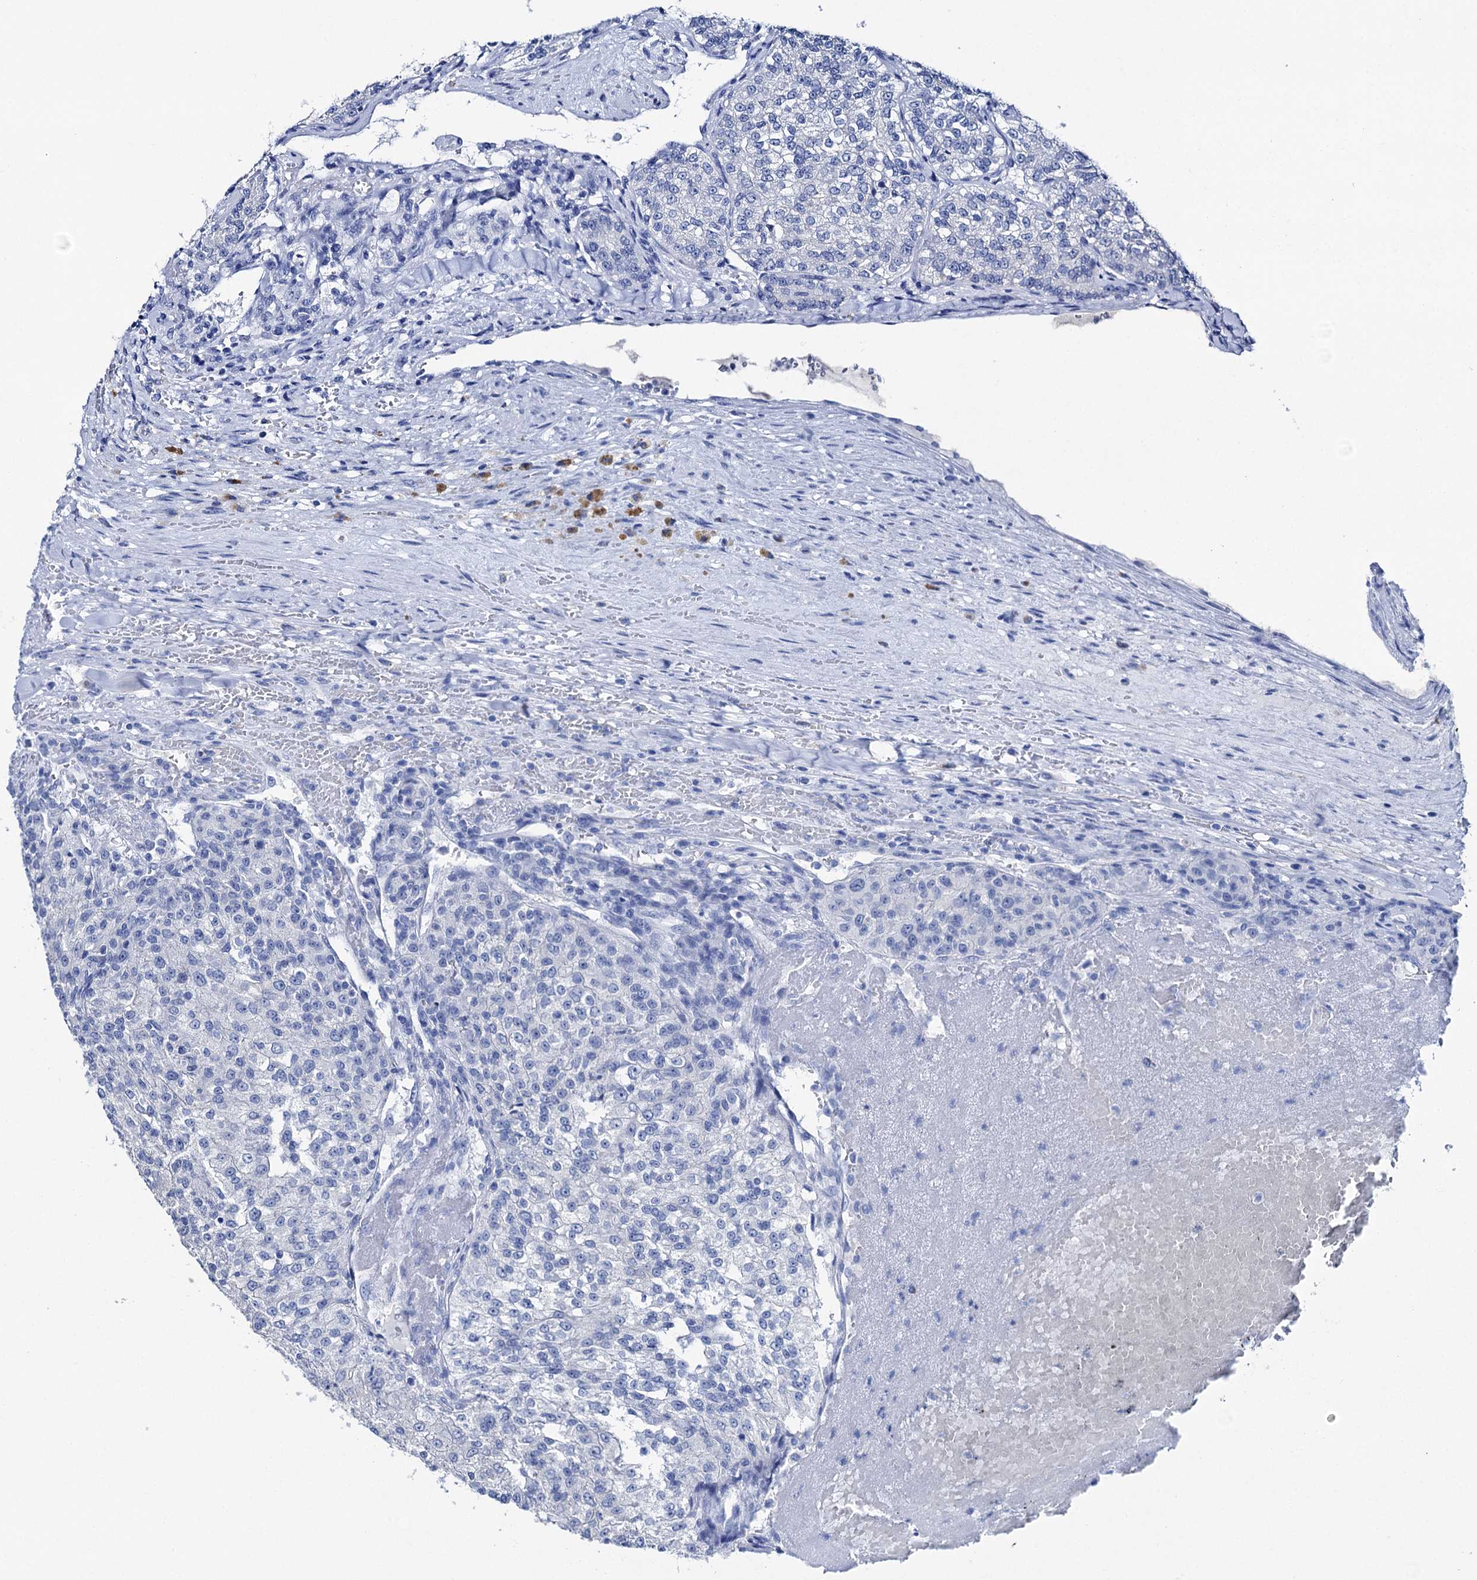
{"staining": {"intensity": "negative", "quantity": "none", "location": "none"}, "tissue": "renal cancer", "cell_type": "Tumor cells", "image_type": "cancer", "snomed": [{"axis": "morphology", "description": "Adenocarcinoma, NOS"}, {"axis": "topography", "description": "Kidney"}], "caption": "The IHC photomicrograph has no significant expression in tumor cells of renal cancer tissue.", "gene": "BRINP1", "patient": {"sex": "female", "age": 63}}